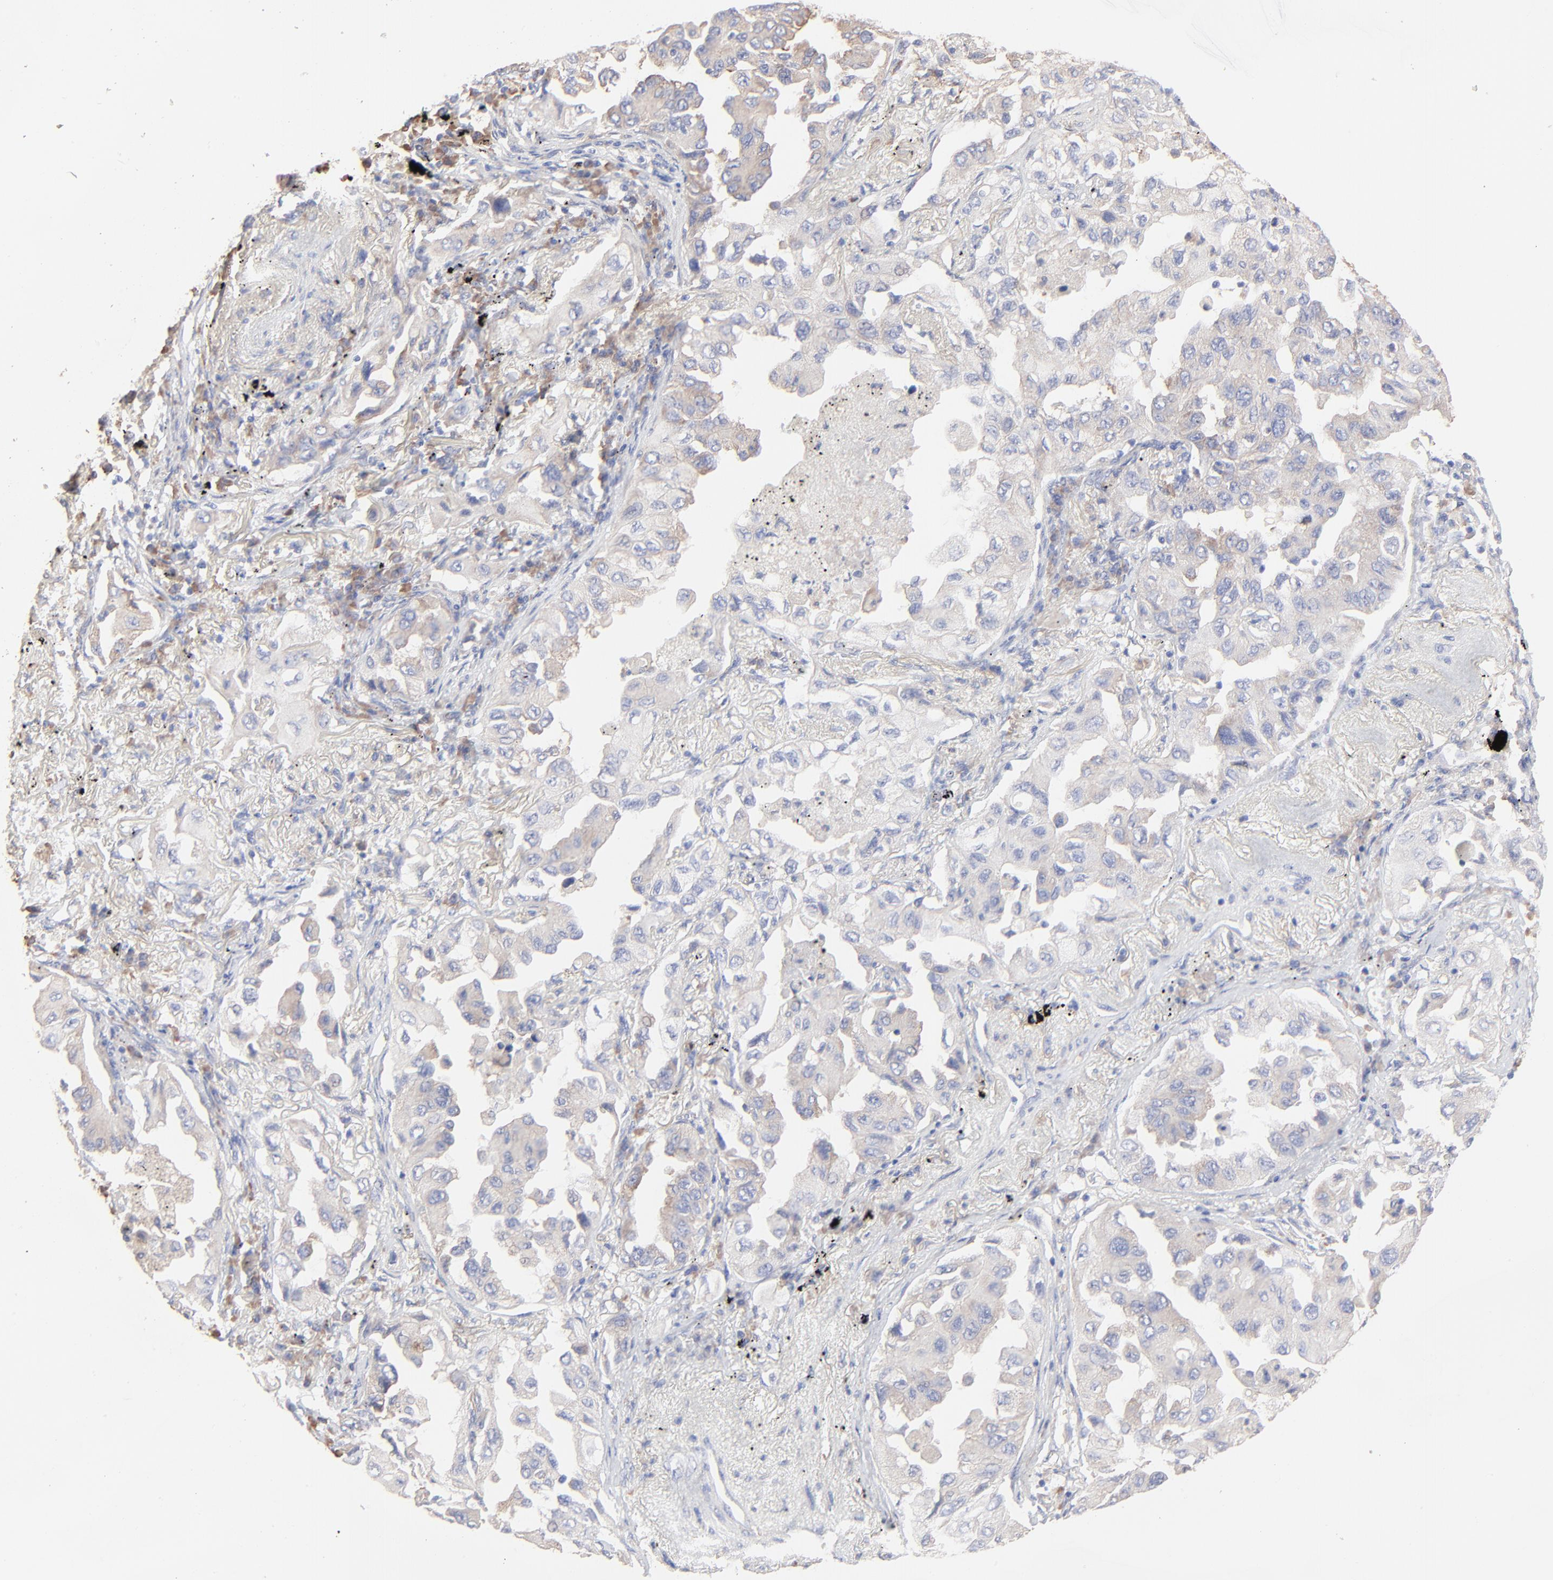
{"staining": {"intensity": "moderate", "quantity": ">75%", "location": "cytoplasmic/membranous"}, "tissue": "lung cancer", "cell_type": "Tumor cells", "image_type": "cancer", "snomed": [{"axis": "morphology", "description": "Adenocarcinoma, NOS"}, {"axis": "topography", "description": "Lung"}], "caption": "Immunohistochemical staining of lung adenocarcinoma exhibits moderate cytoplasmic/membranous protein expression in about >75% of tumor cells. The staining was performed using DAB (3,3'-diaminobenzidine), with brown indicating positive protein expression. Nuclei are stained blue with hematoxylin.", "gene": "PPFIBP2", "patient": {"sex": "female", "age": 65}}